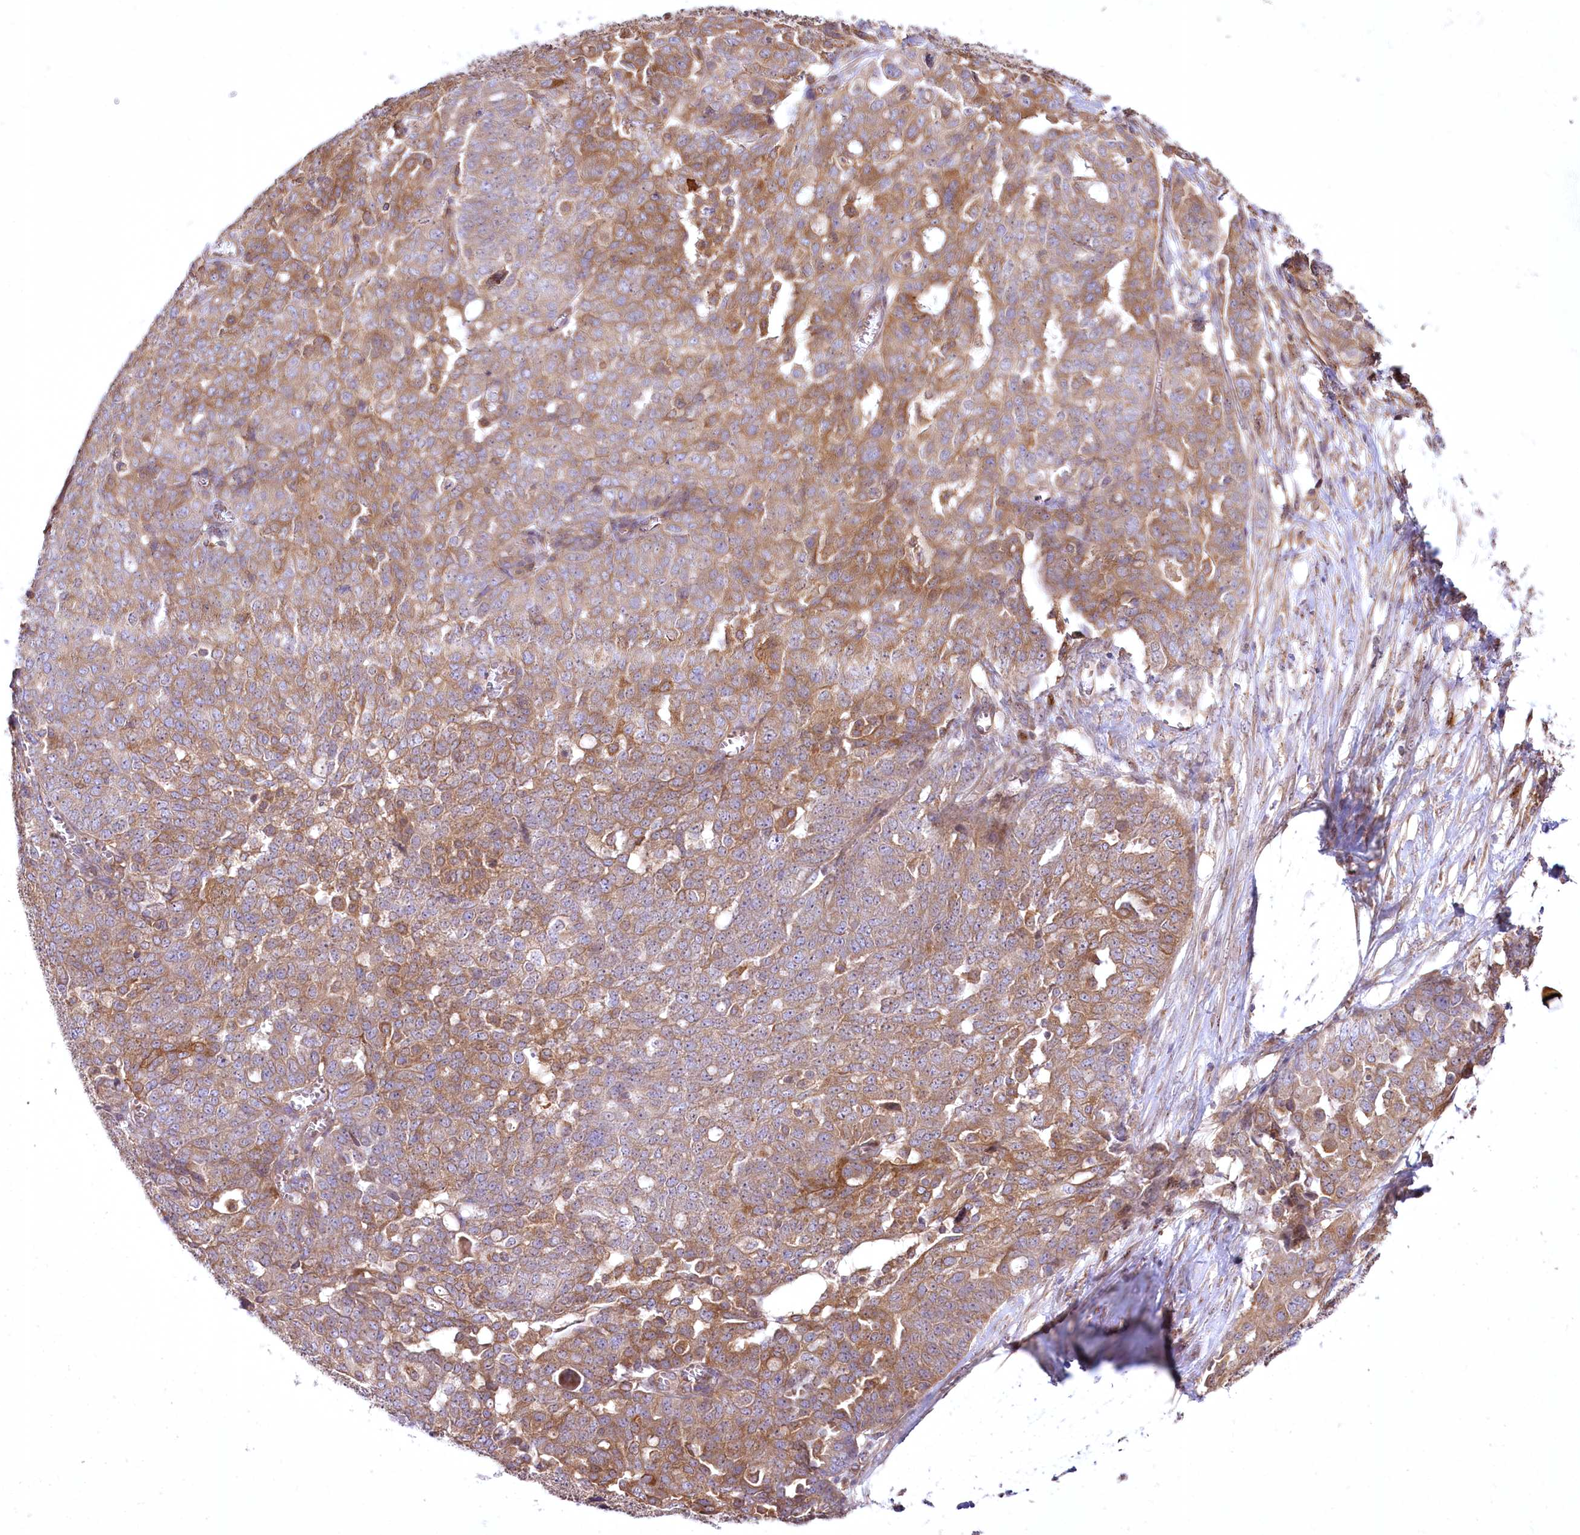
{"staining": {"intensity": "moderate", "quantity": ">75%", "location": "cytoplasmic/membranous"}, "tissue": "ovarian cancer", "cell_type": "Tumor cells", "image_type": "cancer", "snomed": [{"axis": "morphology", "description": "Cystadenocarcinoma, serous, NOS"}, {"axis": "topography", "description": "Soft tissue"}, {"axis": "topography", "description": "Ovary"}], "caption": "Immunohistochemical staining of human serous cystadenocarcinoma (ovarian) demonstrates medium levels of moderate cytoplasmic/membranous protein expression in about >75% of tumor cells. The protein of interest is shown in brown color, while the nuclei are stained blue.", "gene": "SH3TC1", "patient": {"sex": "female", "age": 57}}